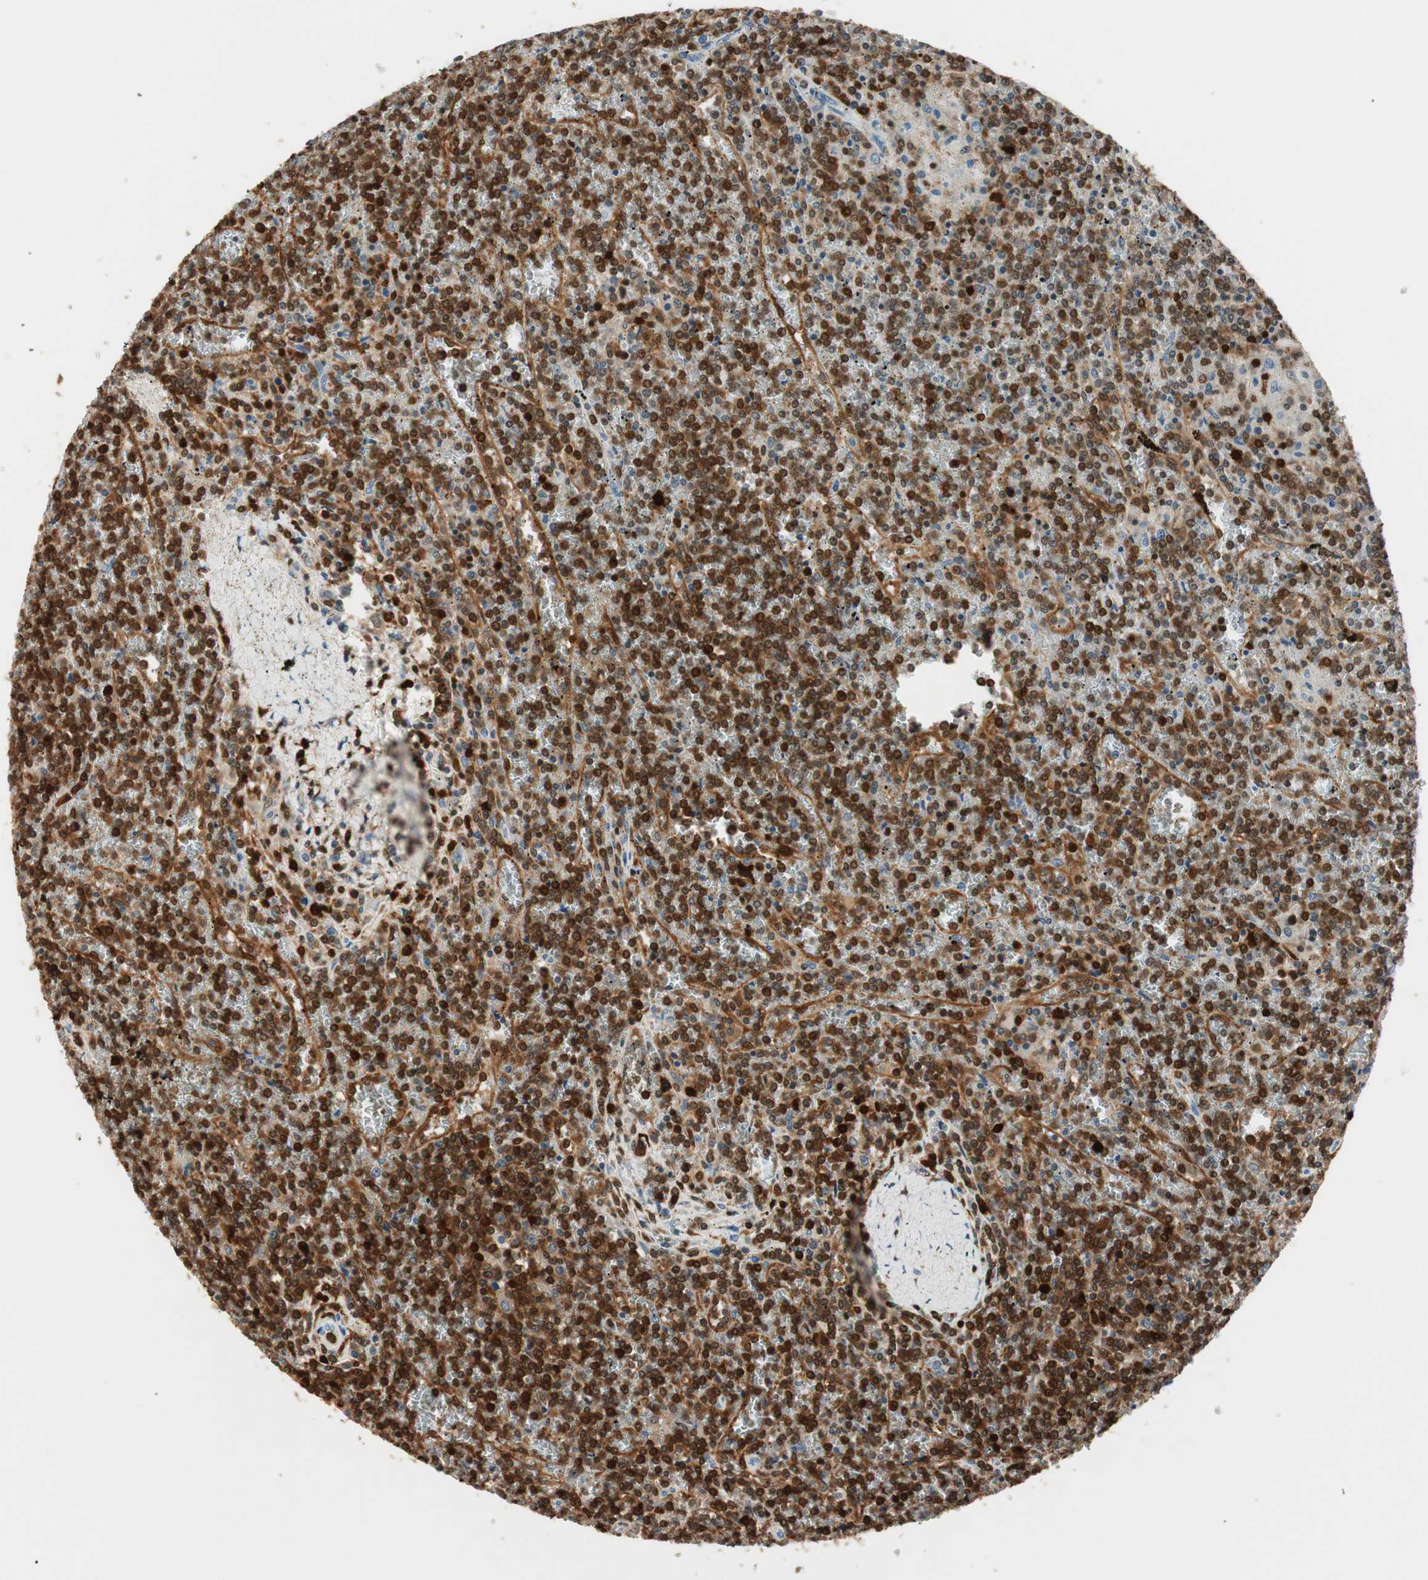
{"staining": {"intensity": "strong", "quantity": ">75%", "location": "cytoplasmic/membranous,nuclear"}, "tissue": "lymphoma", "cell_type": "Tumor cells", "image_type": "cancer", "snomed": [{"axis": "morphology", "description": "Malignant lymphoma, non-Hodgkin's type, Low grade"}, {"axis": "topography", "description": "Spleen"}], "caption": "IHC of human malignant lymphoma, non-Hodgkin's type (low-grade) reveals high levels of strong cytoplasmic/membranous and nuclear expression in approximately >75% of tumor cells.", "gene": "COTL1", "patient": {"sex": "female", "age": 19}}